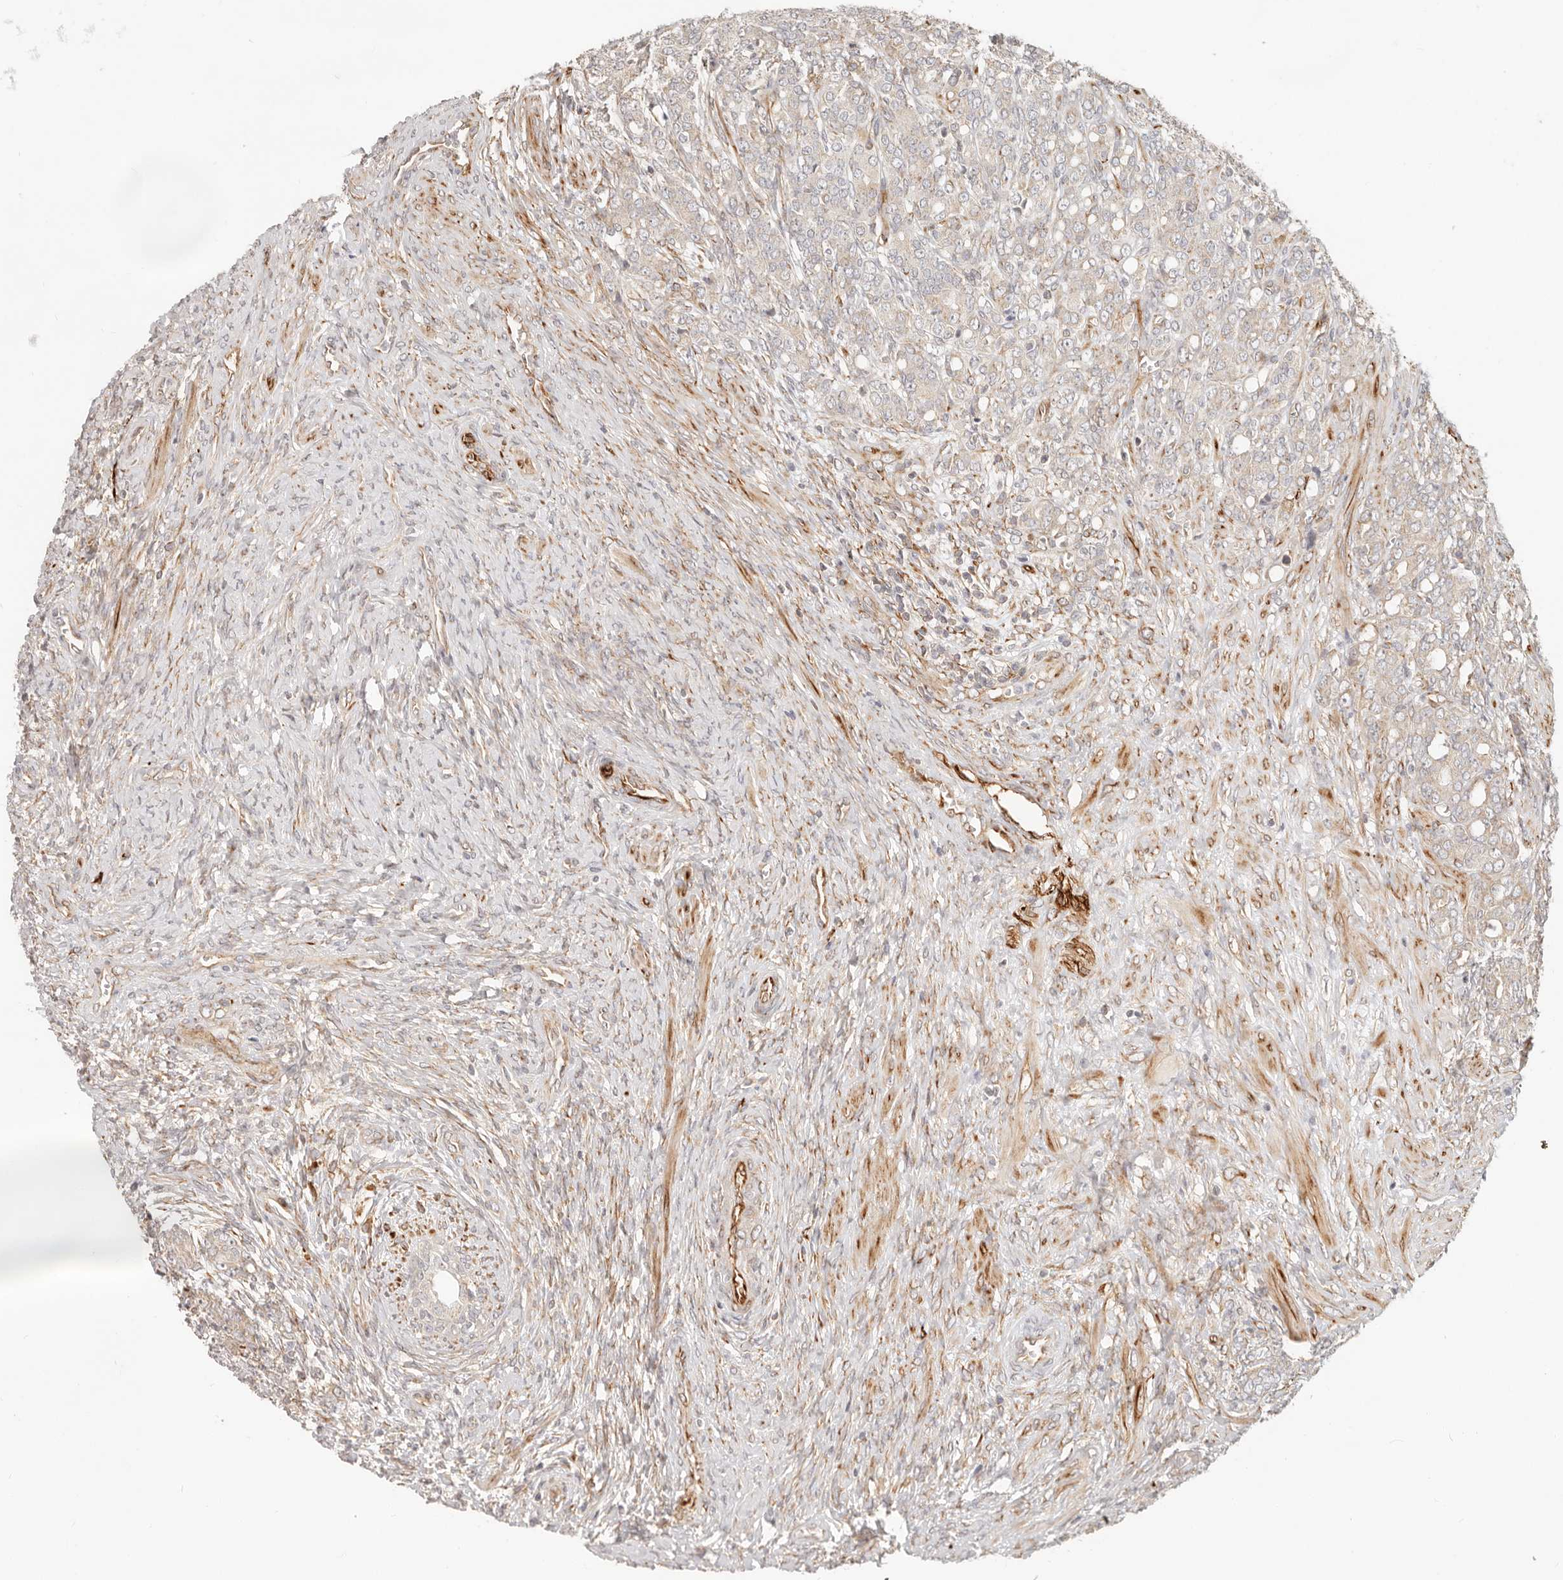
{"staining": {"intensity": "negative", "quantity": "none", "location": "none"}, "tissue": "prostate cancer", "cell_type": "Tumor cells", "image_type": "cancer", "snomed": [{"axis": "morphology", "description": "Adenocarcinoma, High grade"}, {"axis": "topography", "description": "Prostate"}], "caption": "Prostate cancer (high-grade adenocarcinoma) stained for a protein using IHC shows no staining tumor cells.", "gene": "SASS6", "patient": {"sex": "male", "age": 62}}